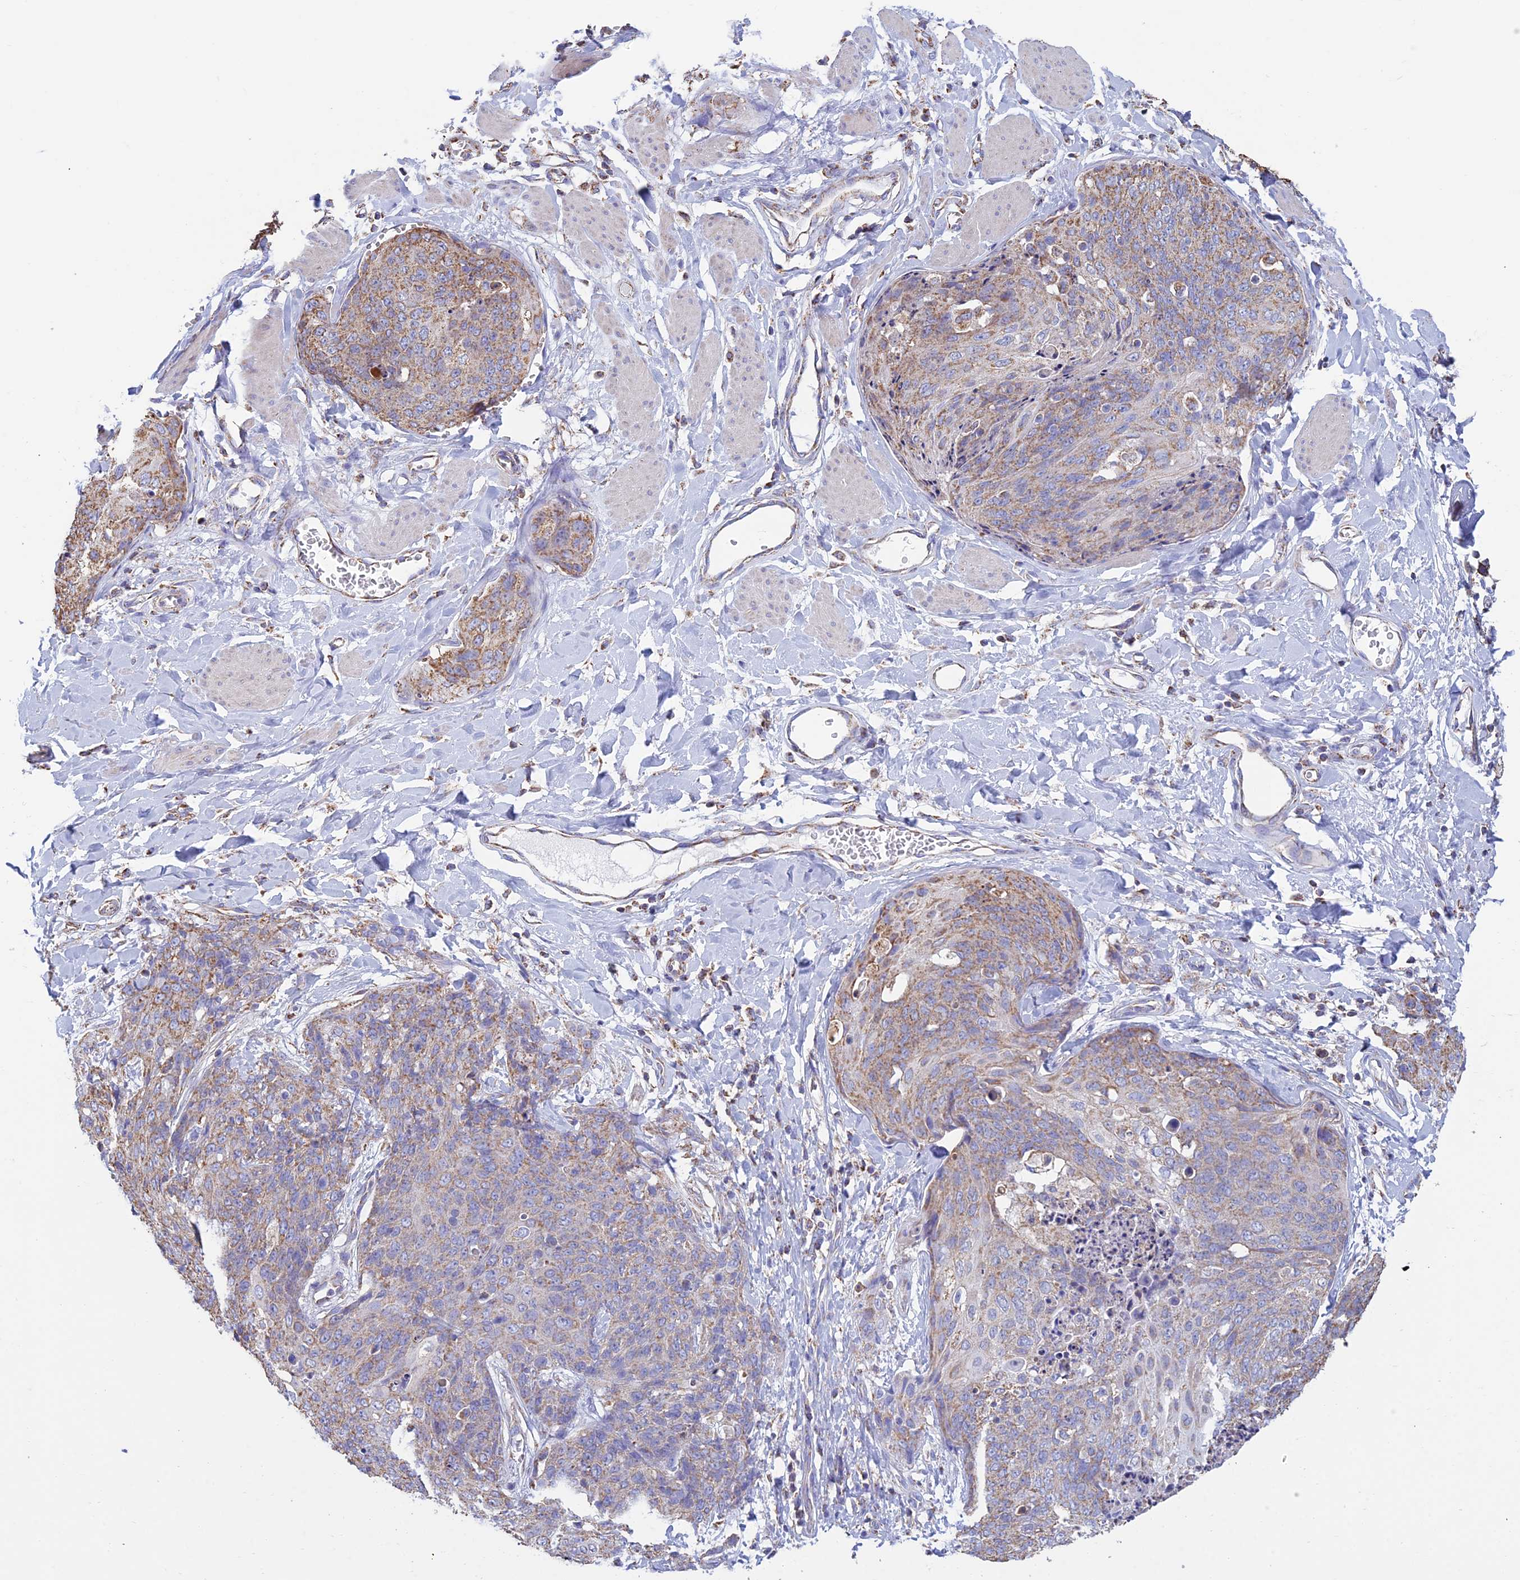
{"staining": {"intensity": "moderate", "quantity": "<25%", "location": "cytoplasmic/membranous"}, "tissue": "skin cancer", "cell_type": "Tumor cells", "image_type": "cancer", "snomed": [{"axis": "morphology", "description": "Squamous cell carcinoma, NOS"}, {"axis": "topography", "description": "Skin"}, {"axis": "topography", "description": "Vulva"}], "caption": "A high-resolution histopathology image shows immunohistochemistry staining of skin squamous cell carcinoma, which exhibits moderate cytoplasmic/membranous positivity in about <25% of tumor cells. The protein of interest is shown in brown color, while the nuclei are stained blue.", "gene": "OR2W3", "patient": {"sex": "female", "age": 85}}